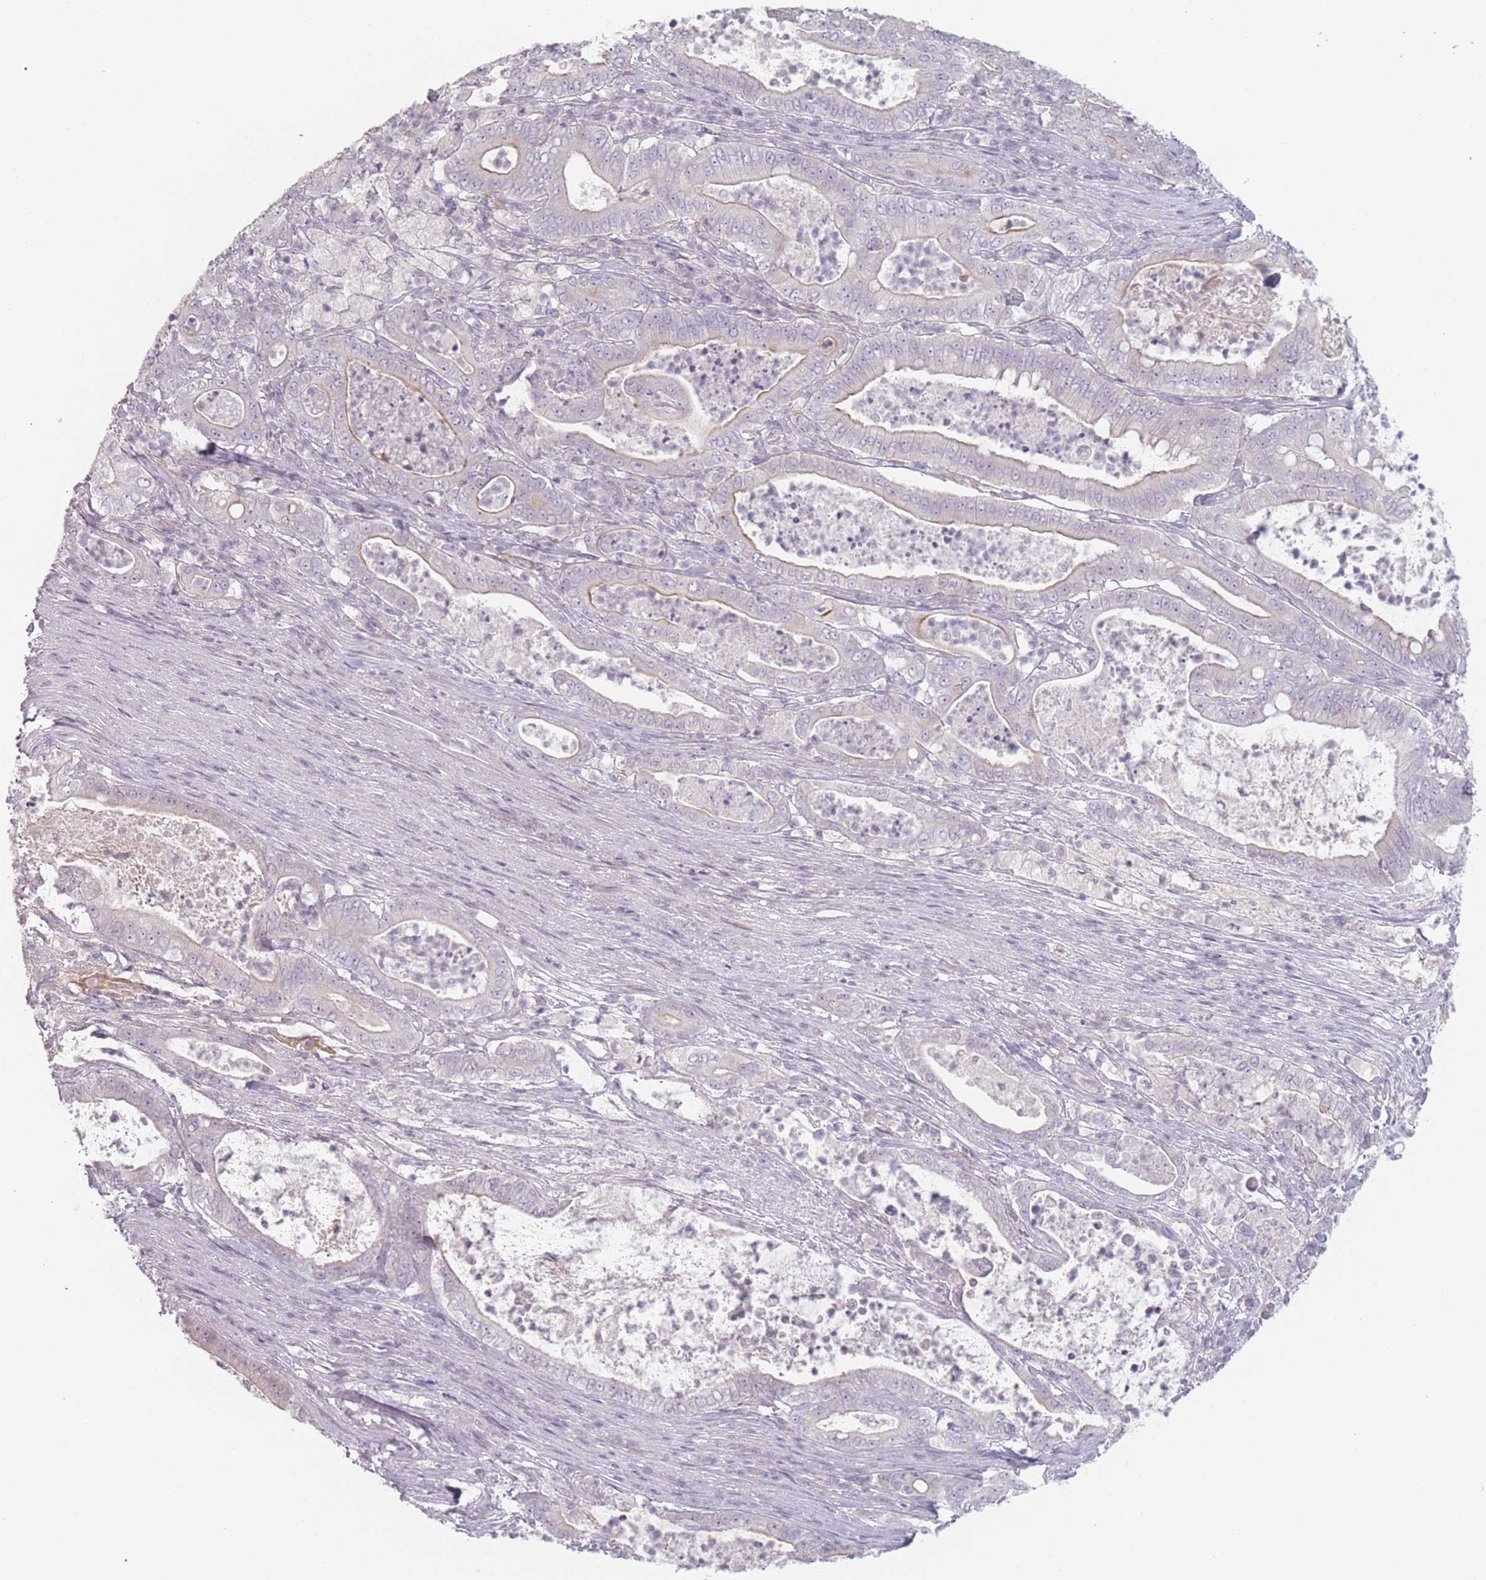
{"staining": {"intensity": "weak", "quantity": "<25%", "location": "cytoplasmic/membranous"}, "tissue": "pancreatic cancer", "cell_type": "Tumor cells", "image_type": "cancer", "snomed": [{"axis": "morphology", "description": "Adenocarcinoma, NOS"}, {"axis": "topography", "description": "Pancreas"}], "caption": "IHC histopathology image of human pancreatic cancer stained for a protein (brown), which displays no expression in tumor cells. (DAB (3,3'-diaminobenzidine) IHC visualized using brightfield microscopy, high magnification).", "gene": "RASL10B", "patient": {"sex": "male", "age": 71}}